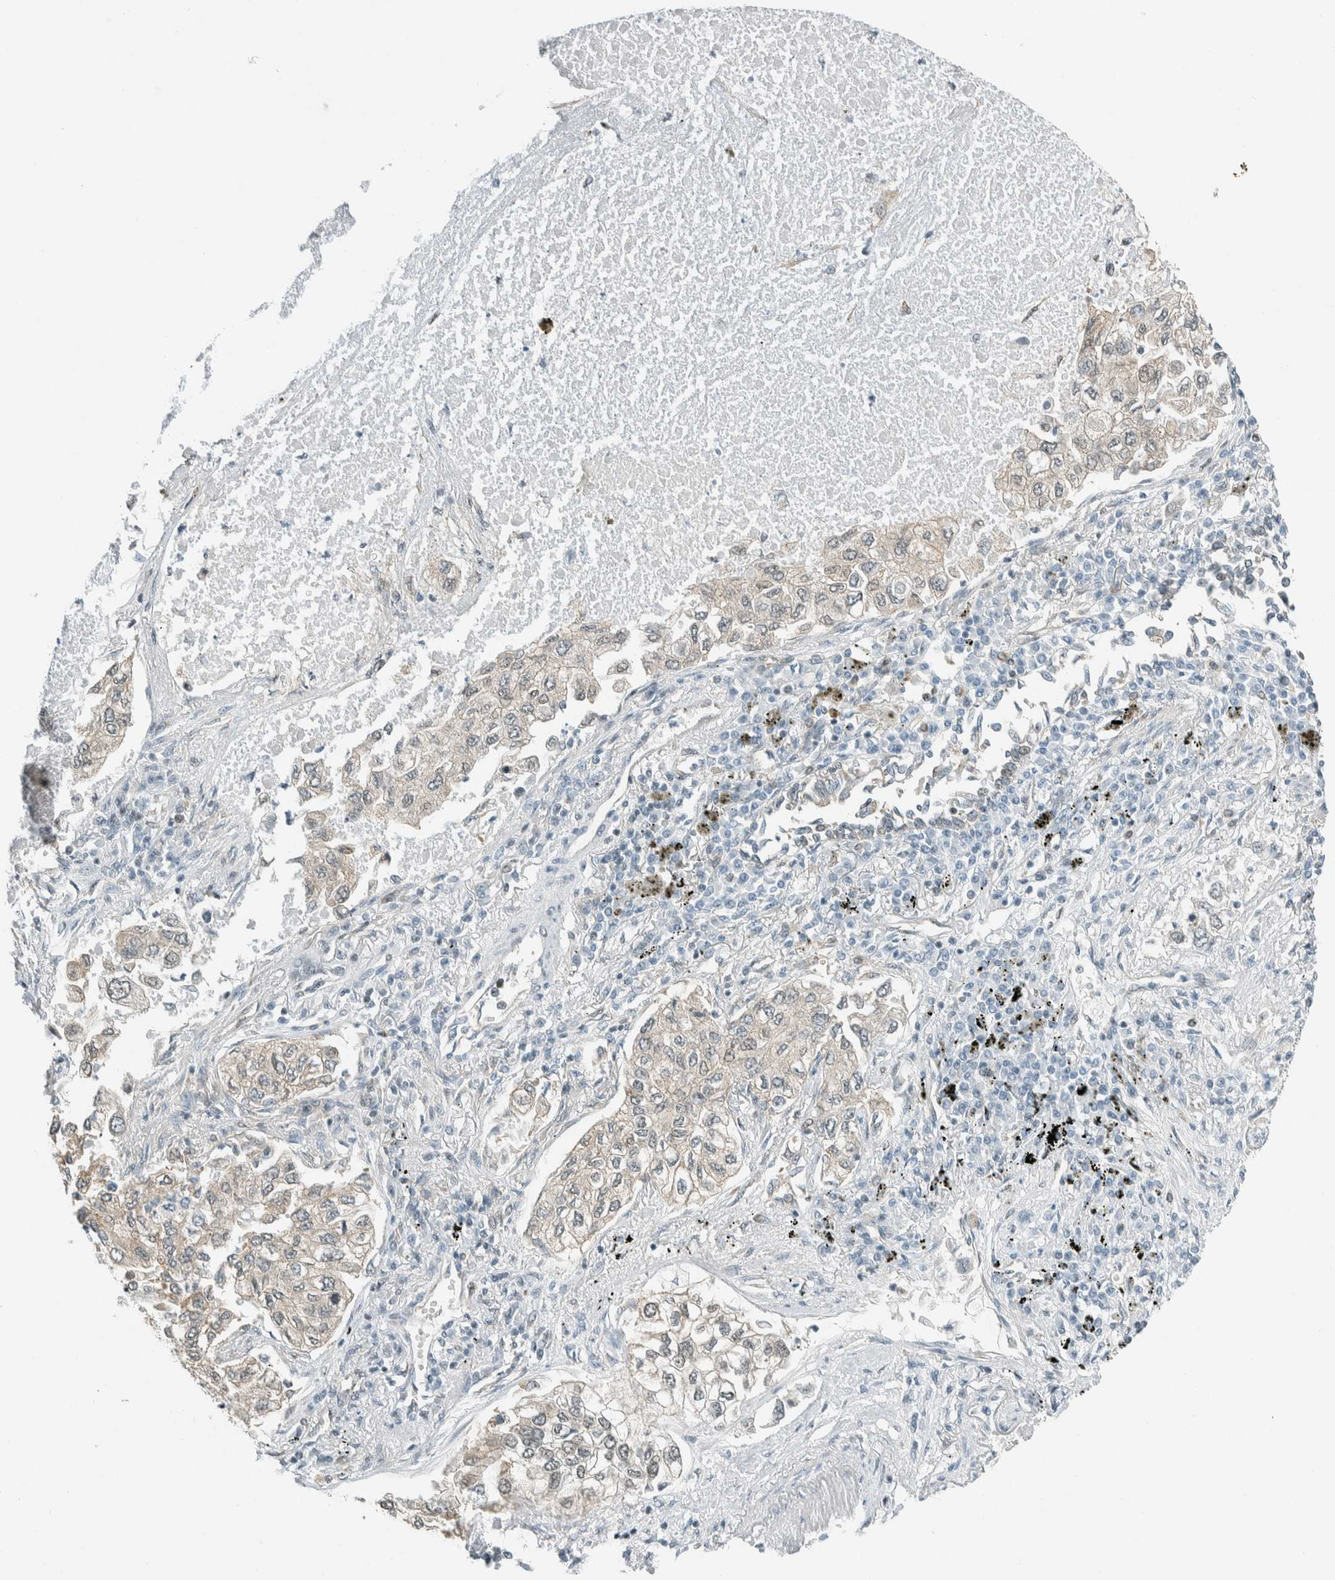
{"staining": {"intensity": "weak", "quantity": "<25%", "location": "cytoplasmic/membranous"}, "tissue": "lung cancer", "cell_type": "Tumor cells", "image_type": "cancer", "snomed": [{"axis": "morphology", "description": "Inflammation, NOS"}, {"axis": "morphology", "description": "Adenocarcinoma, NOS"}, {"axis": "topography", "description": "Lung"}], "caption": "There is no significant positivity in tumor cells of lung cancer.", "gene": "NIBAN2", "patient": {"sex": "male", "age": 63}}